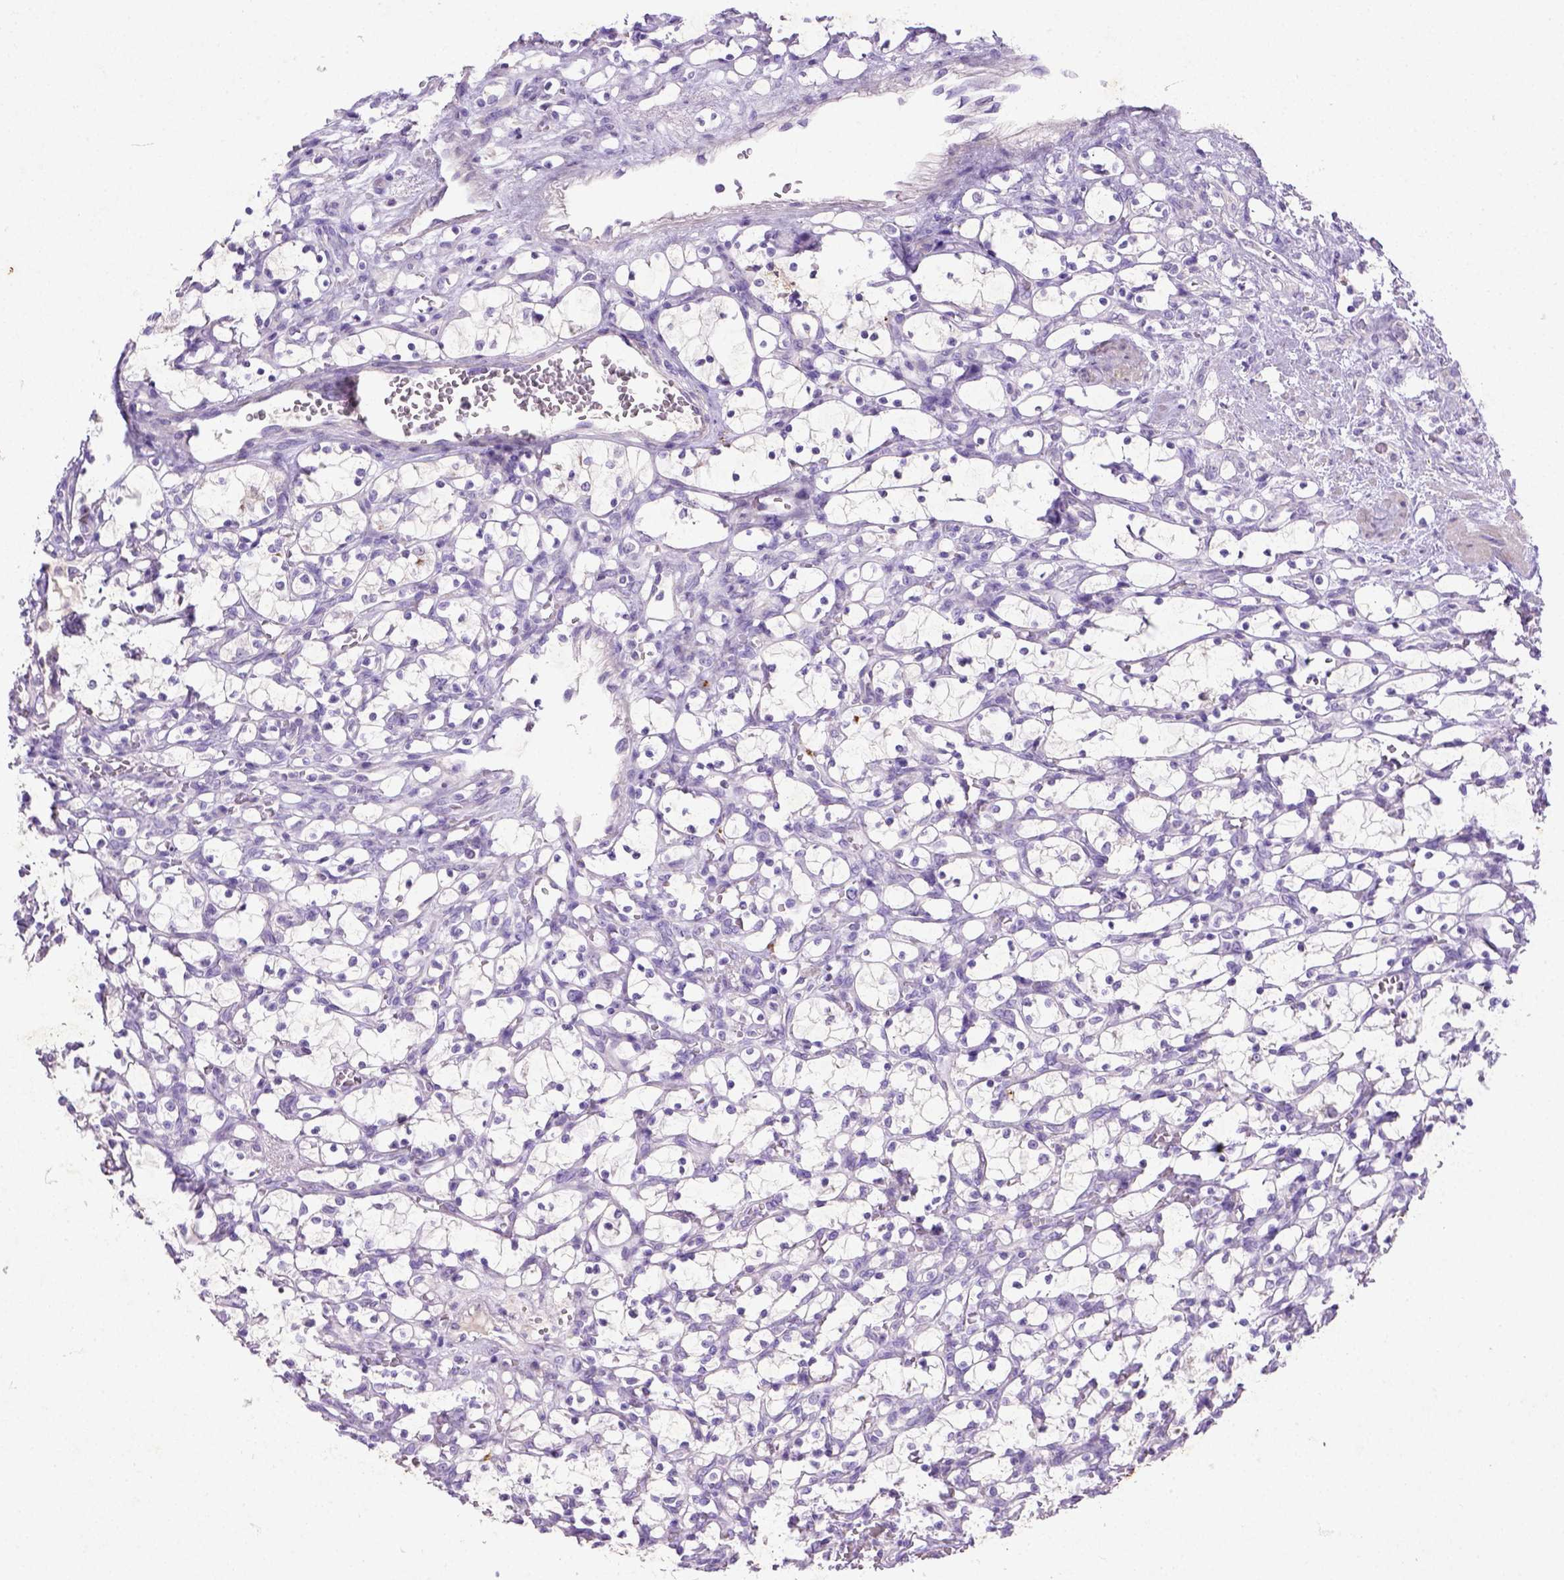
{"staining": {"intensity": "negative", "quantity": "none", "location": "none"}, "tissue": "renal cancer", "cell_type": "Tumor cells", "image_type": "cancer", "snomed": [{"axis": "morphology", "description": "Adenocarcinoma, NOS"}, {"axis": "topography", "description": "Kidney"}], "caption": "High magnification brightfield microscopy of renal cancer stained with DAB (brown) and counterstained with hematoxylin (blue): tumor cells show no significant staining.", "gene": "NUDT2", "patient": {"sex": "female", "age": 69}}